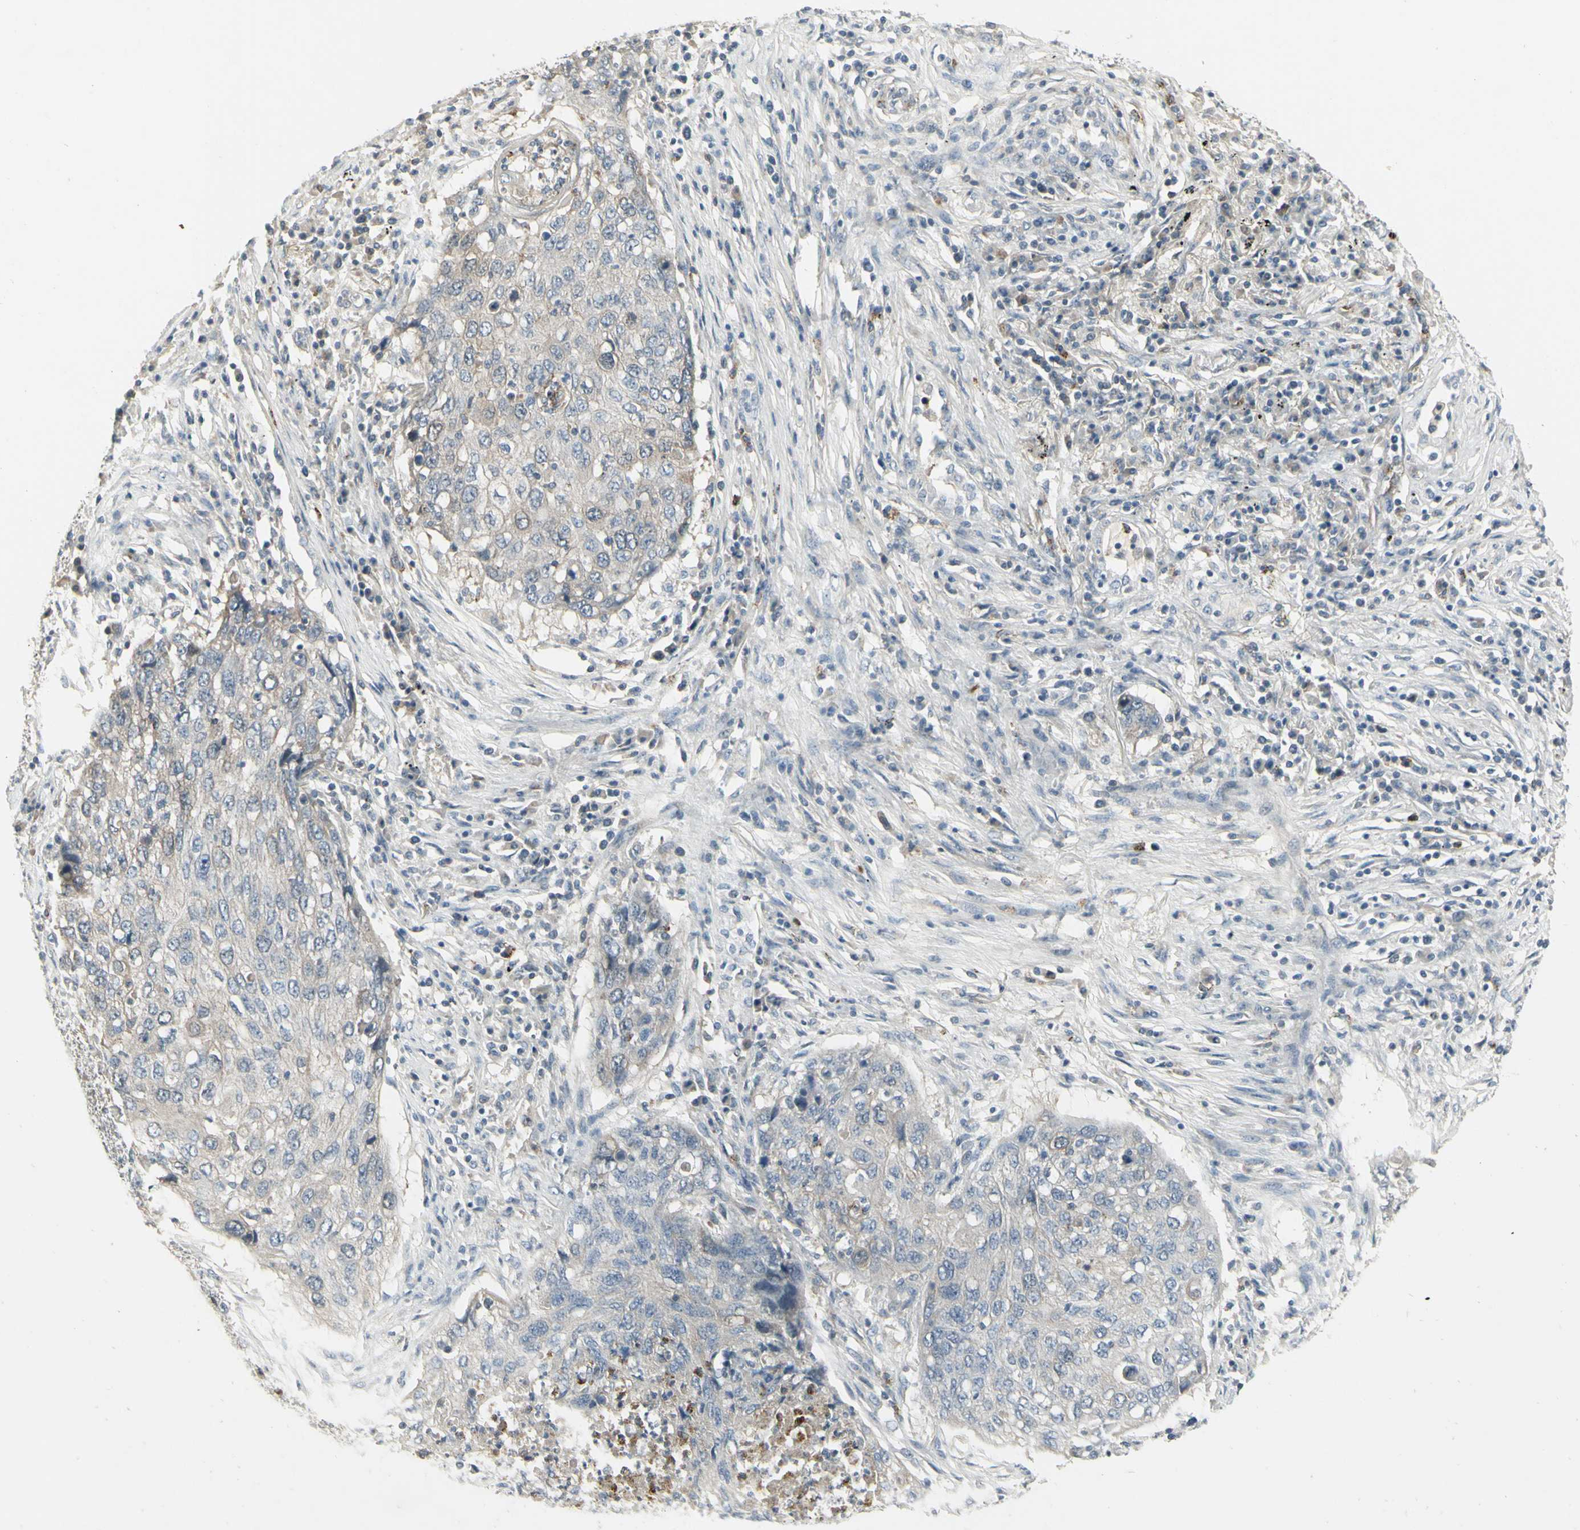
{"staining": {"intensity": "weak", "quantity": "<25%", "location": "cytoplasmic/membranous"}, "tissue": "lung cancer", "cell_type": "Tumor cells", "image_type": "cancer", "snomed": [{"axis": "morphology", "description": "Squamous cell carcinoma, NOS"}, {"axis": "topography", "description": "Lung"}], "caption": "Immunohistochemical staining of lung squamous cell carcinoma reveals no significant positivity in tumor cells.", "gene": "CCNB2", "patient": {"sex": "female", "age": 63}}